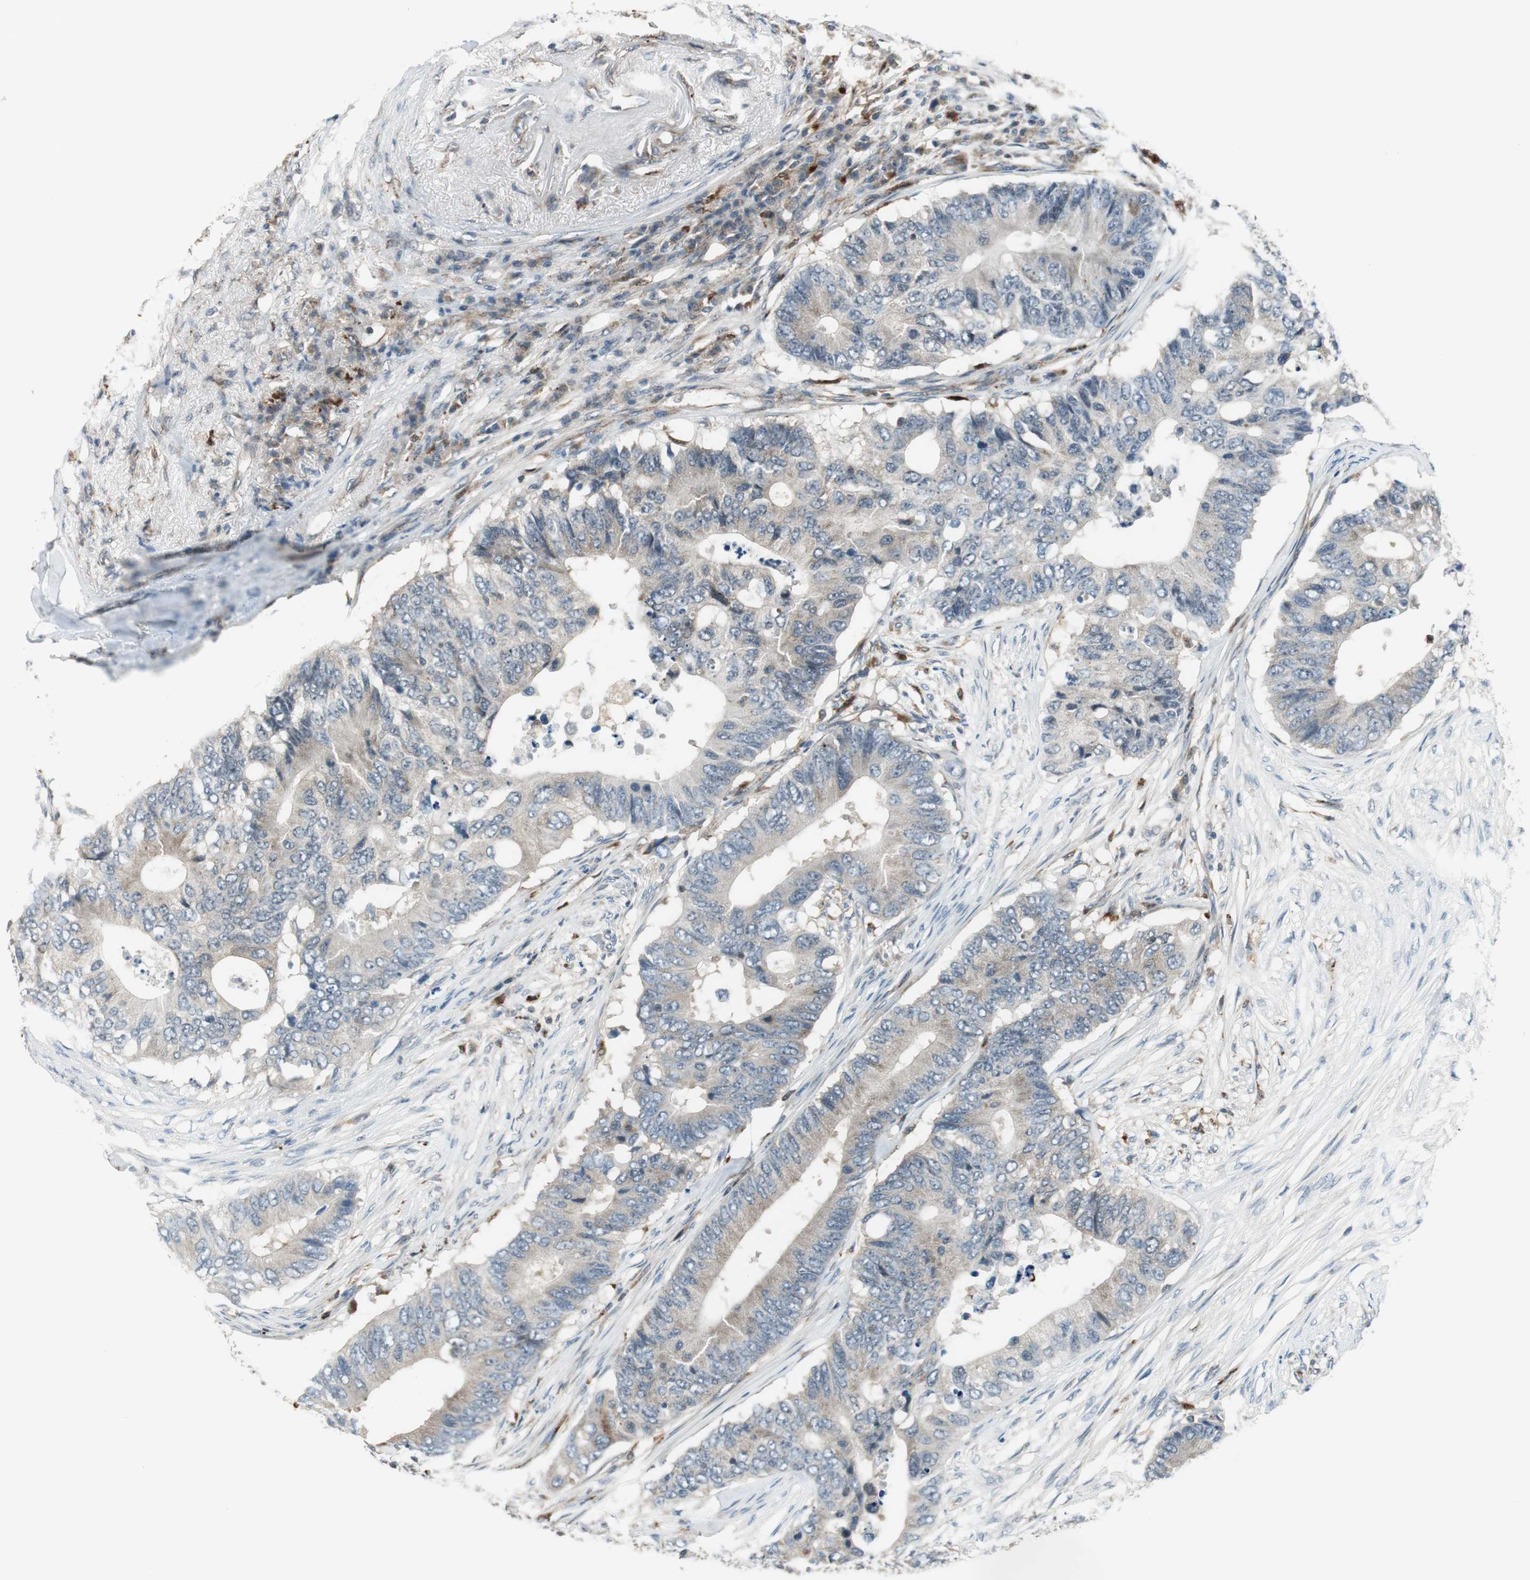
{"staining": {"intensity": "weak", "quantity": "<25%", "location": "cytoplasmic/membranous"}, "tissue": "colorectal cancer", "cell_type": "Tumor cells", "image_type": "cancer", "snomed": [{"axis": "morphology", "description": "Adenocarcinoma, NOS"}, {"axis": "topography", "description": "Colon"}], "caption": "The photomicrograph reveals no significant expression in tumor cells of adenocarcinoma (colorectal).", "gene": "NCK1", "patient": {"sex": "male", "age": 71}}